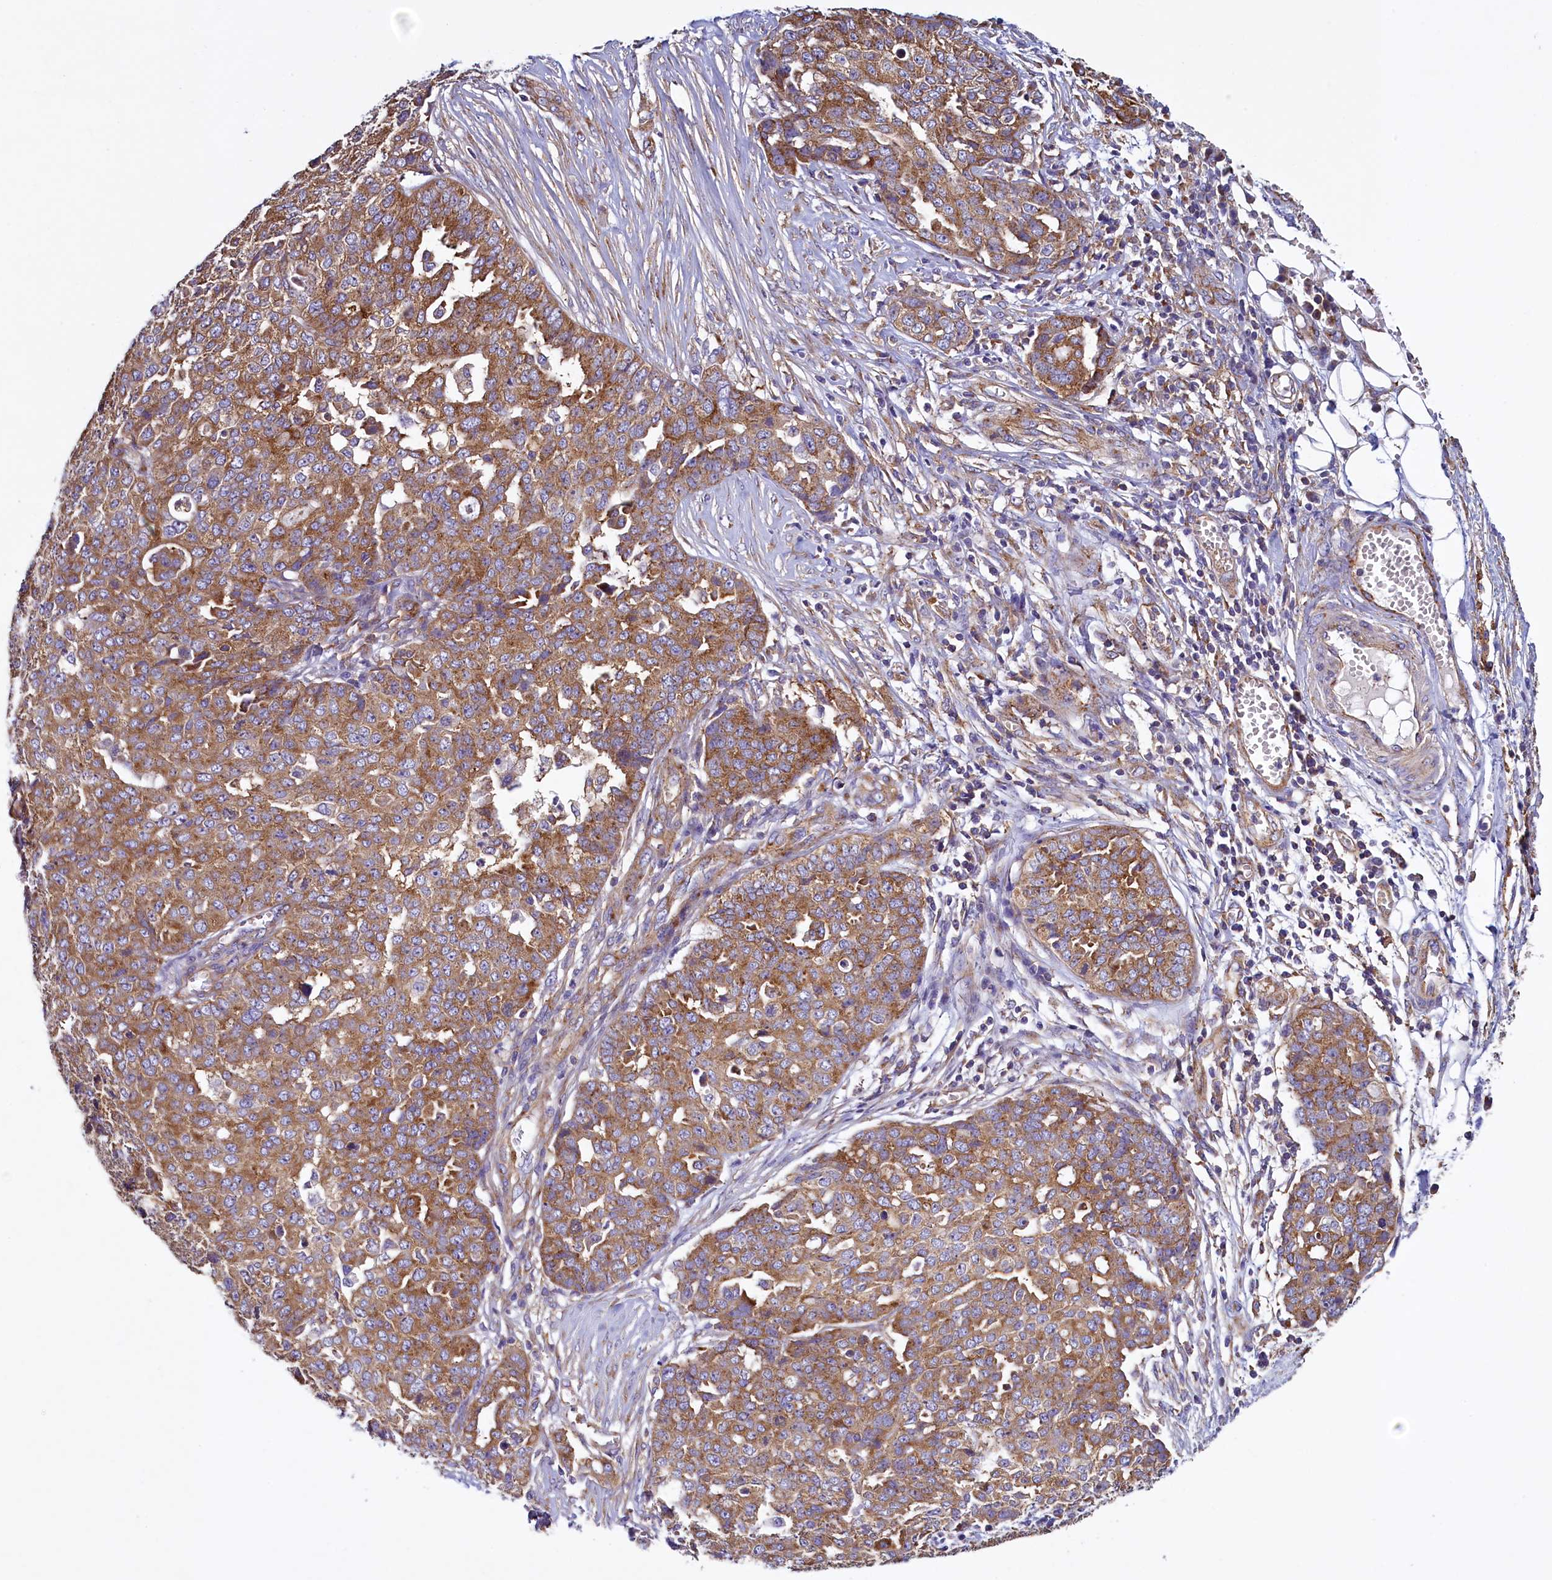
{"staining": {"intensity": "moderate", "quantity": ">75%", "location": "cytoplasmic/membranous"}, "tissue": "ovarian cancer", "cell_type": "Tumor cells", "image_type": "cancer", "snomed": [{"axis": "morphology", "description": "Cystadenocarcinoma, serous, NOS"}, {"axis": "topography", "description": "Soft tissue"}, {"axis": "topography", "description": "Ovary"}], "caption": "This is an image of IHC staining of ovarian cancer (serous cystadenocarcinoma), which shows moderate expression in the cytoplasmic/membranous of tumor cells.", "gene": "GPR21", "patient": {"sex": "female", "age": 57}}